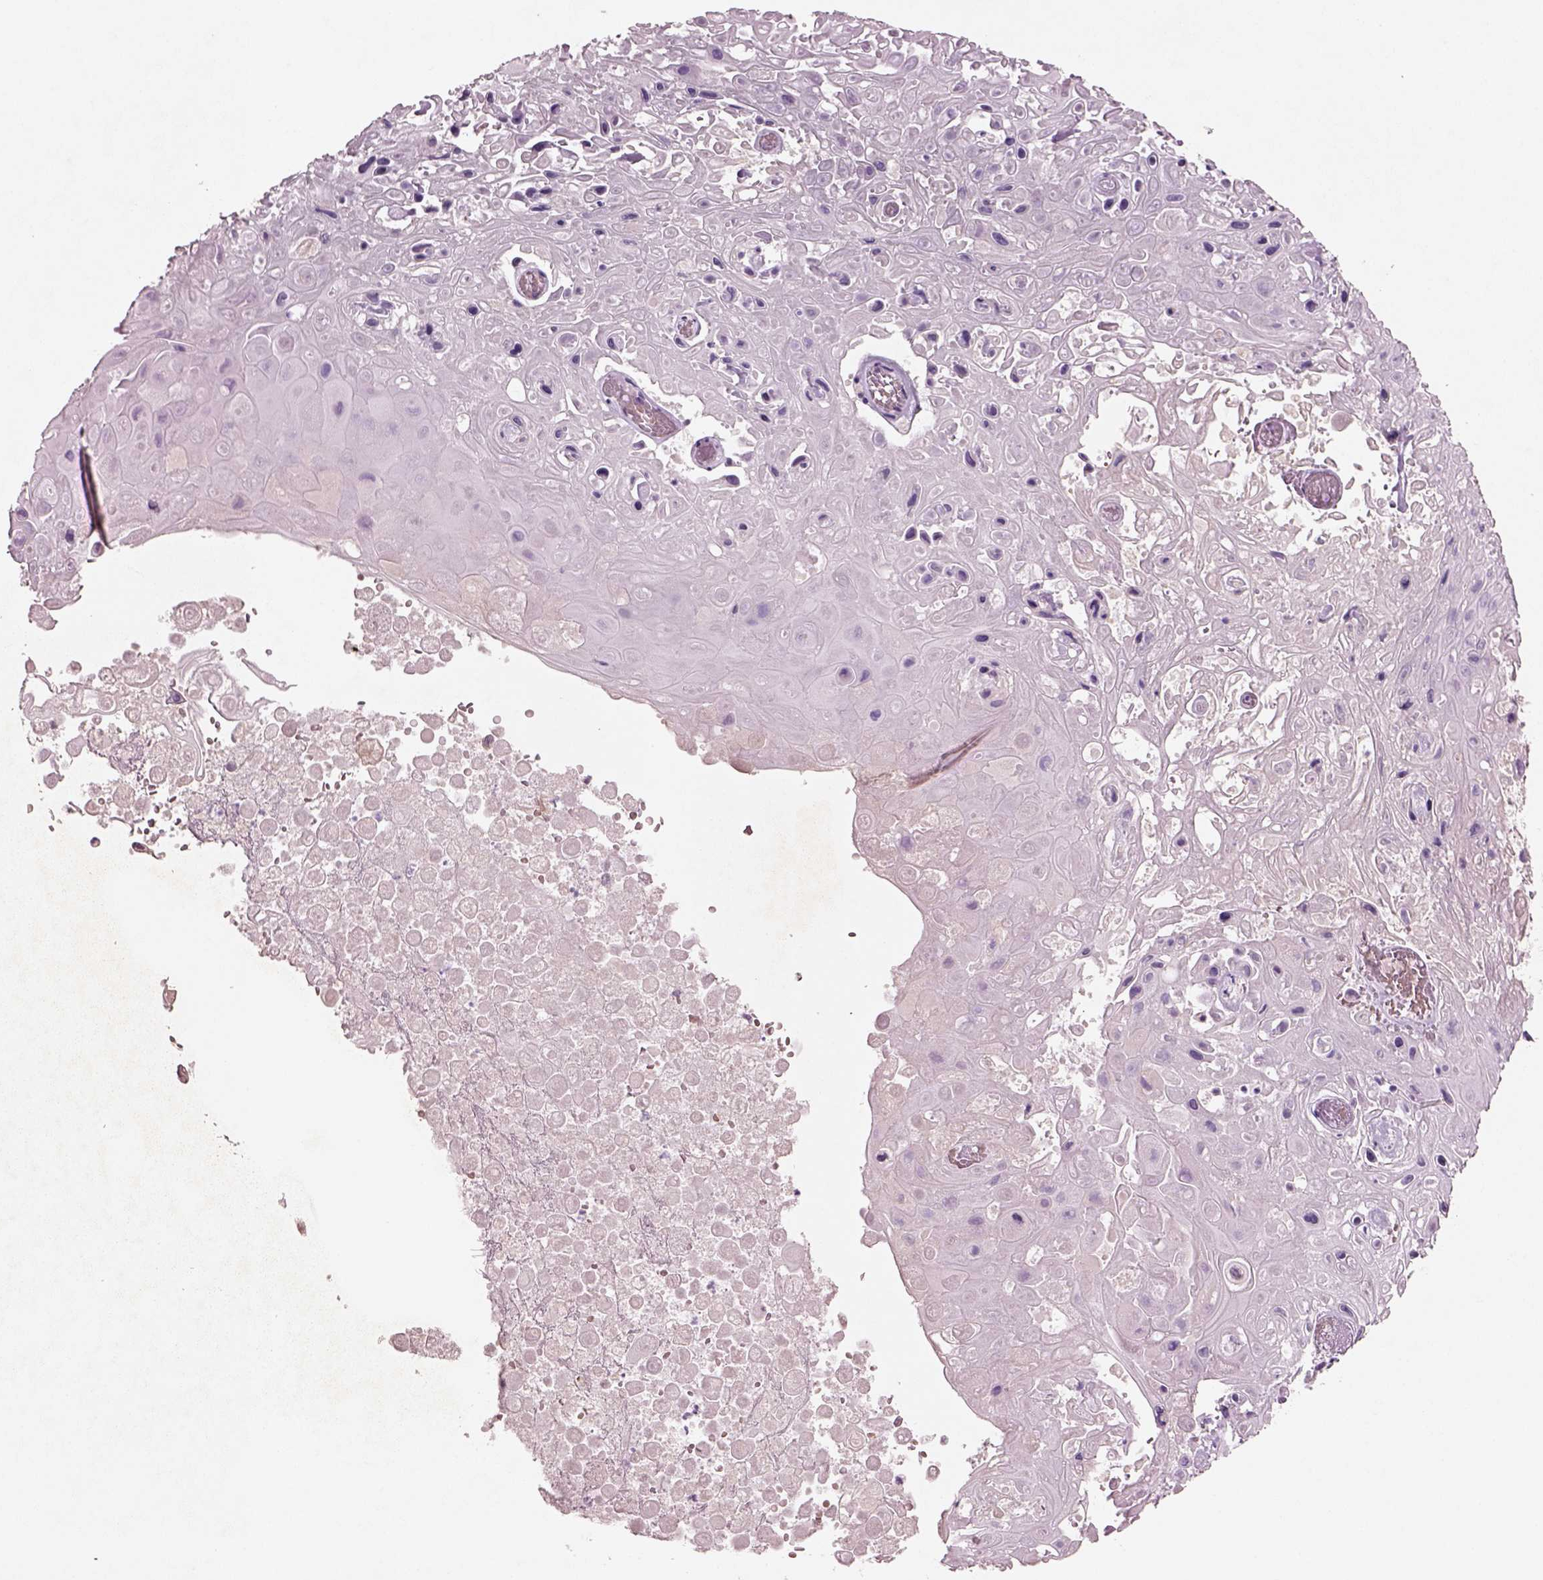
{"staining": {"intensity": "negative", "quantity": "none", "location": "none"}, "tissue": "skin cancer", "cell_type": "Tumor cells", "image_type": "cancer", "snomed": [{"axis": "morphology", "description": "Squamous cell carcinoma, NOS"}, {"axis": "topography", "description": "Skin"}], "caption": "This image is of skin cancer (squamous cell carcinoma) stained with IHC to label a protein in brown with the nuclei are counter-stained blue. There is no expression in tumor cells.", "gene": "DUOXA2", "patient": {"sex": "male", "age": 82}}